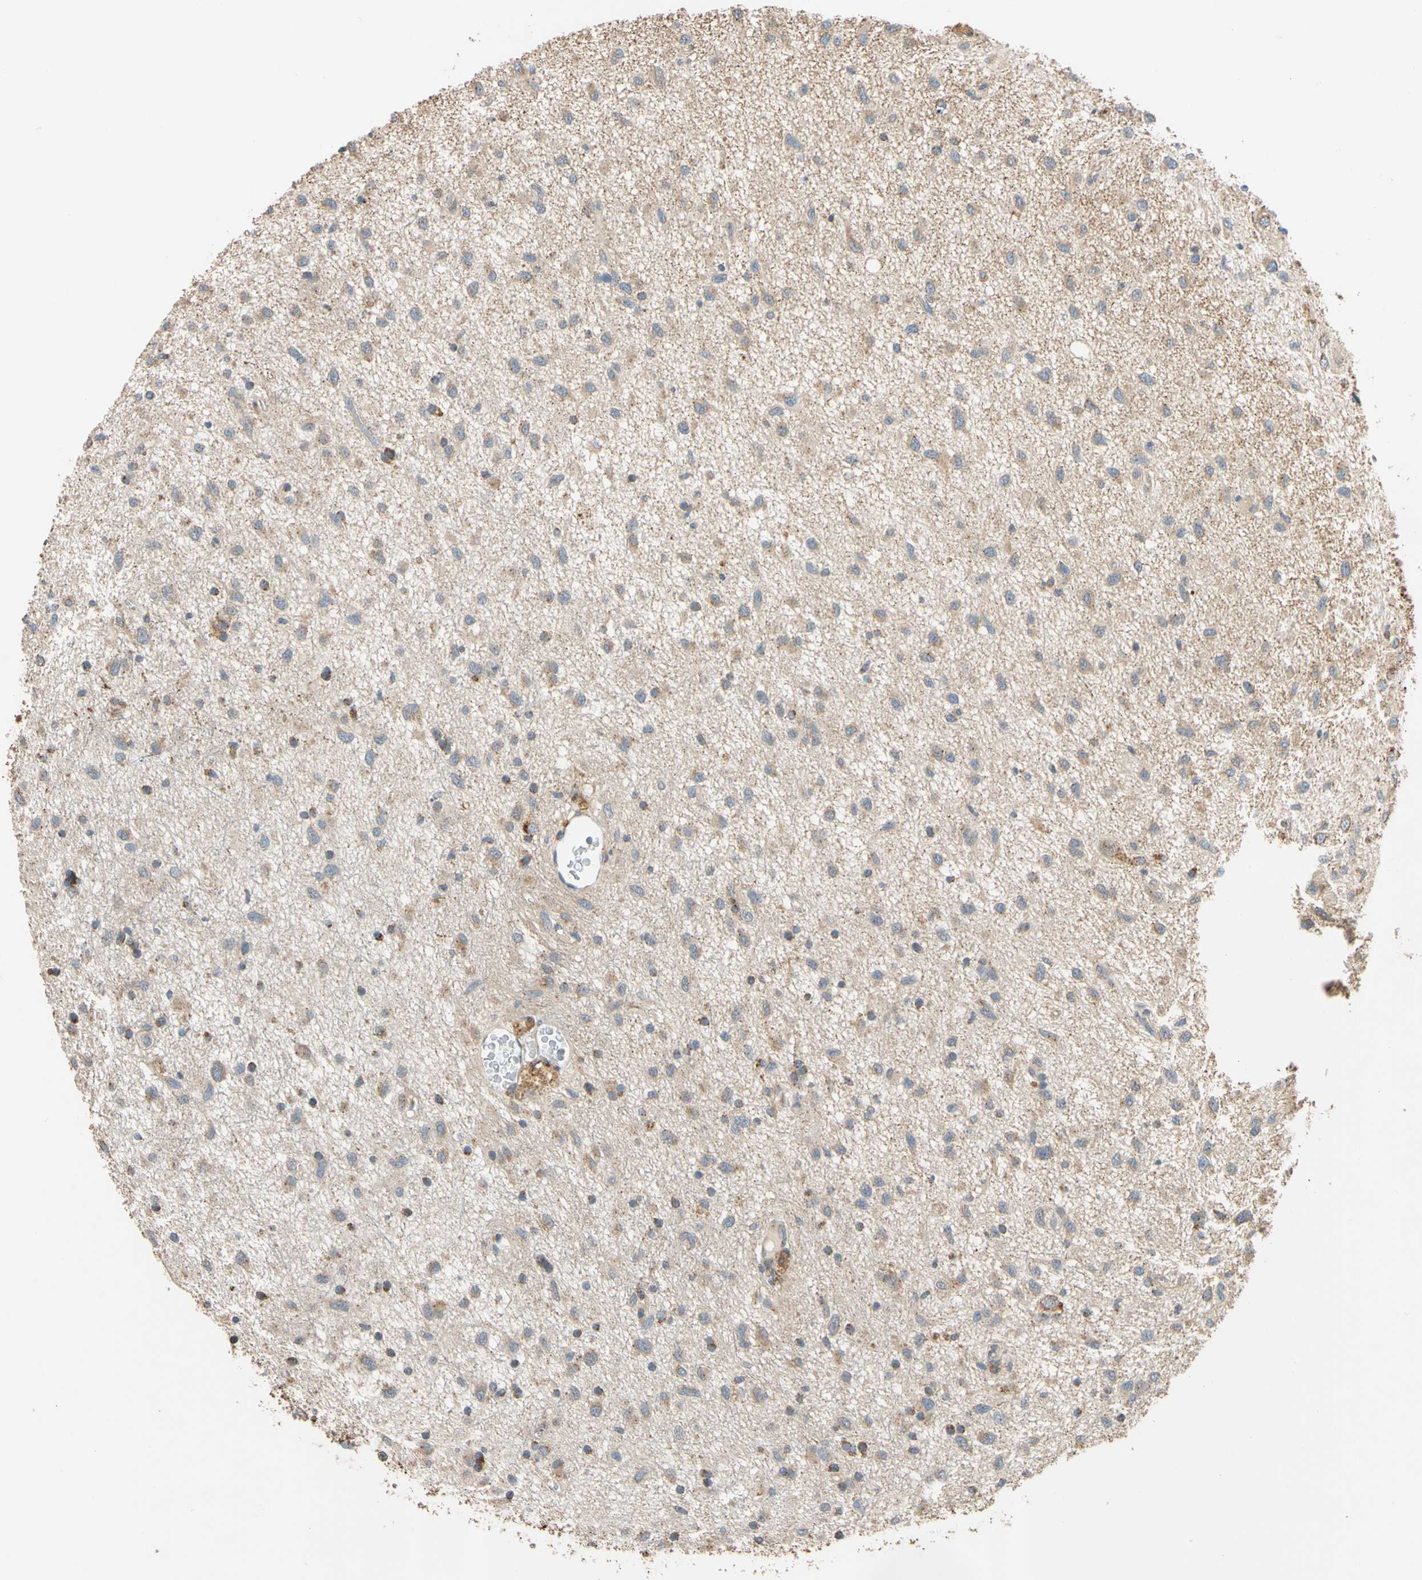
{"staining": {"intensity": "weak", "quantity": "<25%", "location": "cytoplasmic/membranous"}, "tissue": "glioma", "cell_type": "Tumor cells", "image_type": "cancer", "snomed": [{"axis": "morphology", "description": "Glioma, malignant, Low grade"}, {"axis": "topography", "description": "Brain"}], "caption": "Protein analysis of glioma reveals no significant expression in tumor cells. (DAB IHC with hematoxylin counter stain).", "gene": "IP6K2", "patient": {"sex": "male", "age": 77}}